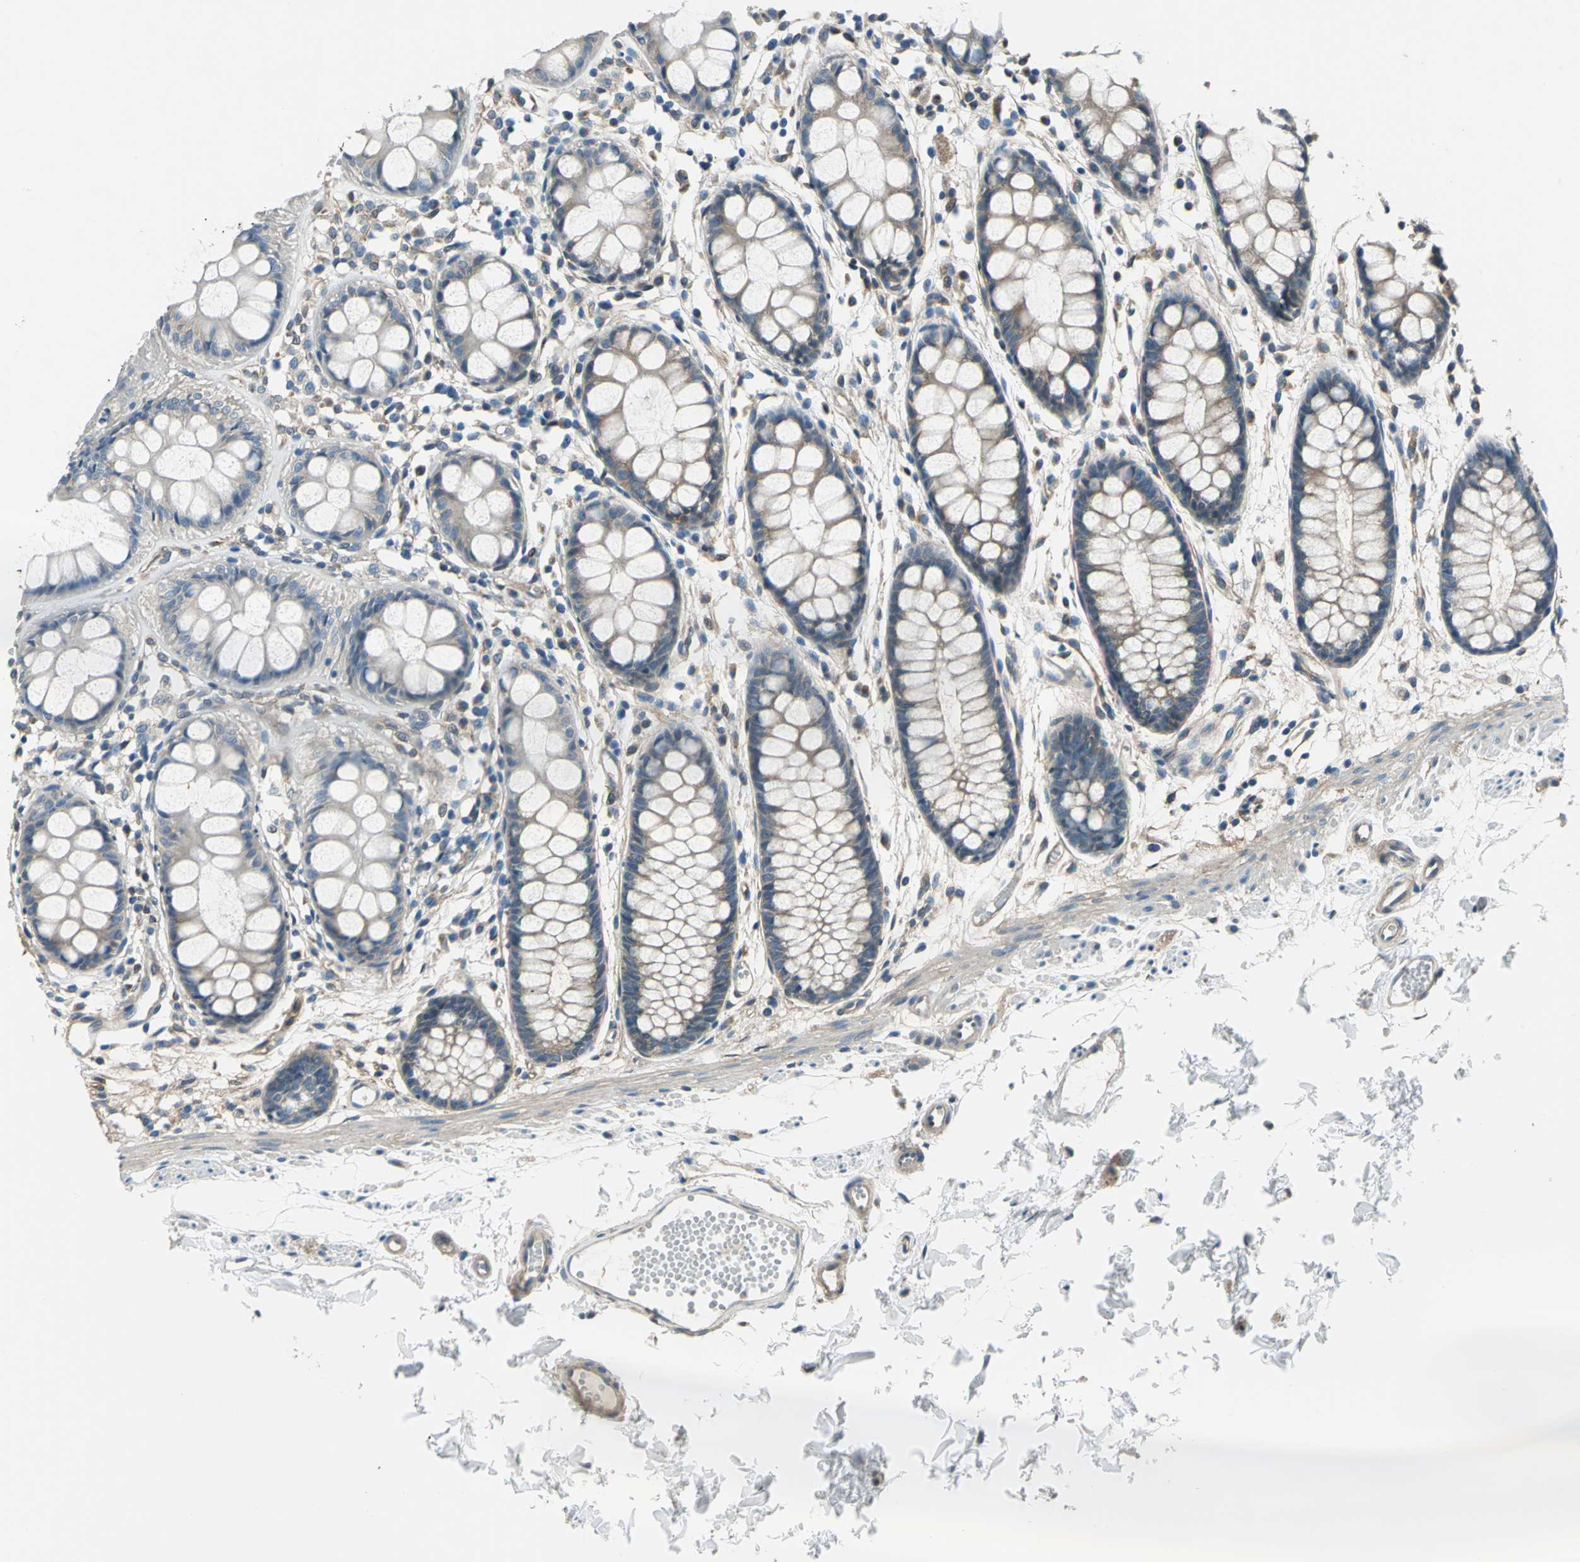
{"staining": {"intensity": "moderate", "quantity": "25%-75%", "location": "cytoplasmic/membranous"}, "tissue": "rectum", "cell_type": "Glandular cells", "image_type": "normal", "snomed": [{"axis": "morphology", "description": "Normal tissue, NOS"}, {"axis": "topography", "description": "Rectum"}], "caption": "Immunohistochemical staining of unremarkable human rectum displays moderate cytoplasmic/membranous protein expression in about 25%-75% of glandular cells.", "gene": "CDC42EP1", "patient": {"sex": "female", "age": 66}}